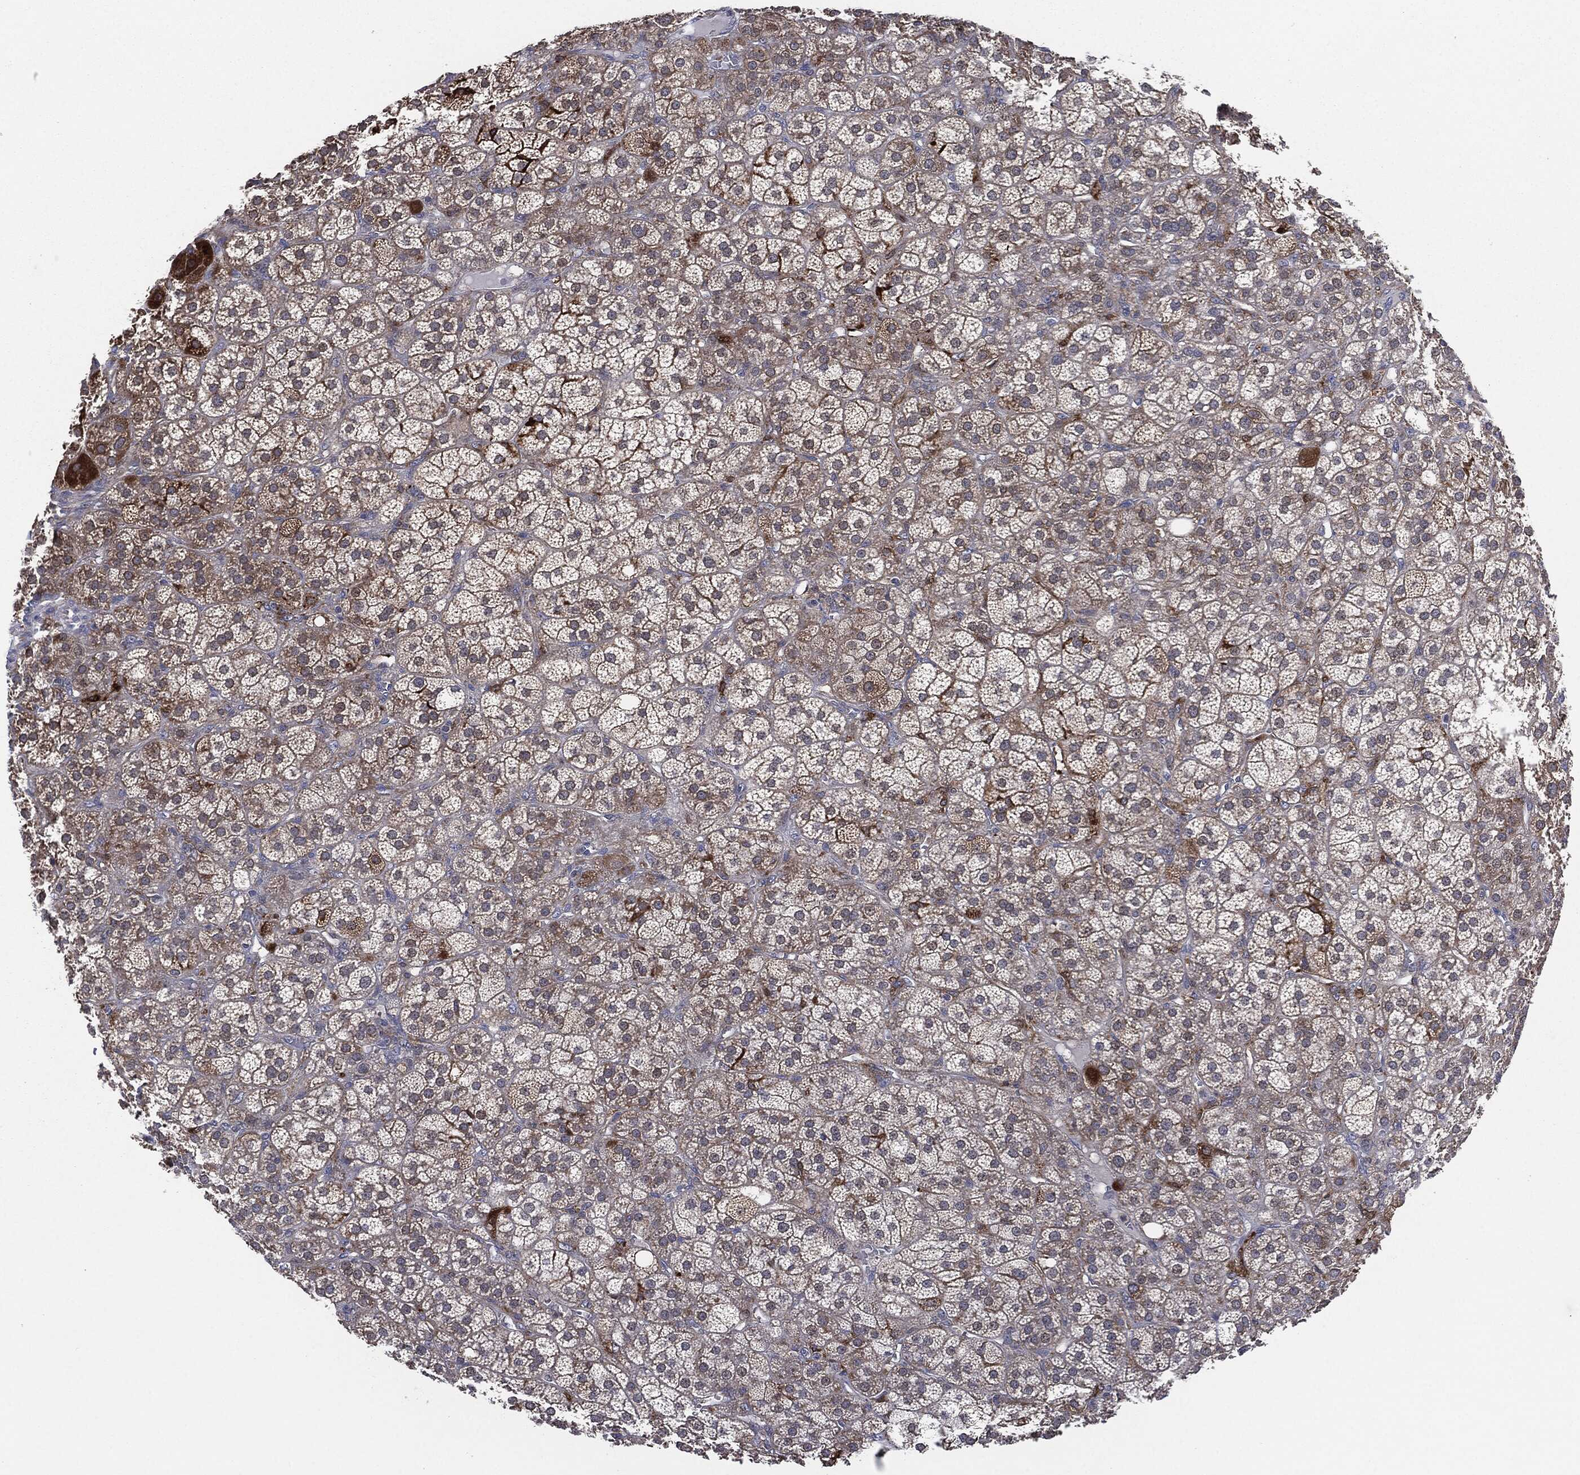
{"staining": {"intensity": "moderate", "quantity": ">75%", "location": "cytoplasmic/membranous"}, "tissue": "adrenal gland", "cell_type": "Glandular cells", "image_type": "normal", "snomed": [{"axis": "morphology", "description": "Normal tissue, NOS"}, {"axis": "topography", "description": "Adrenal gland"}], "caption": "A brown stain highlights moderate cytoplasmic/membranous staining of a protein in glandular cells of benign adrenal gland. The staining was performed using DAB (3,3'-diaminobenzidine), with brown indicating positive protein expression. Nuclei are stained blue with hematoxylin.", "gene": "TMEM11", "patient": {"sex": "female", "age": 60}}